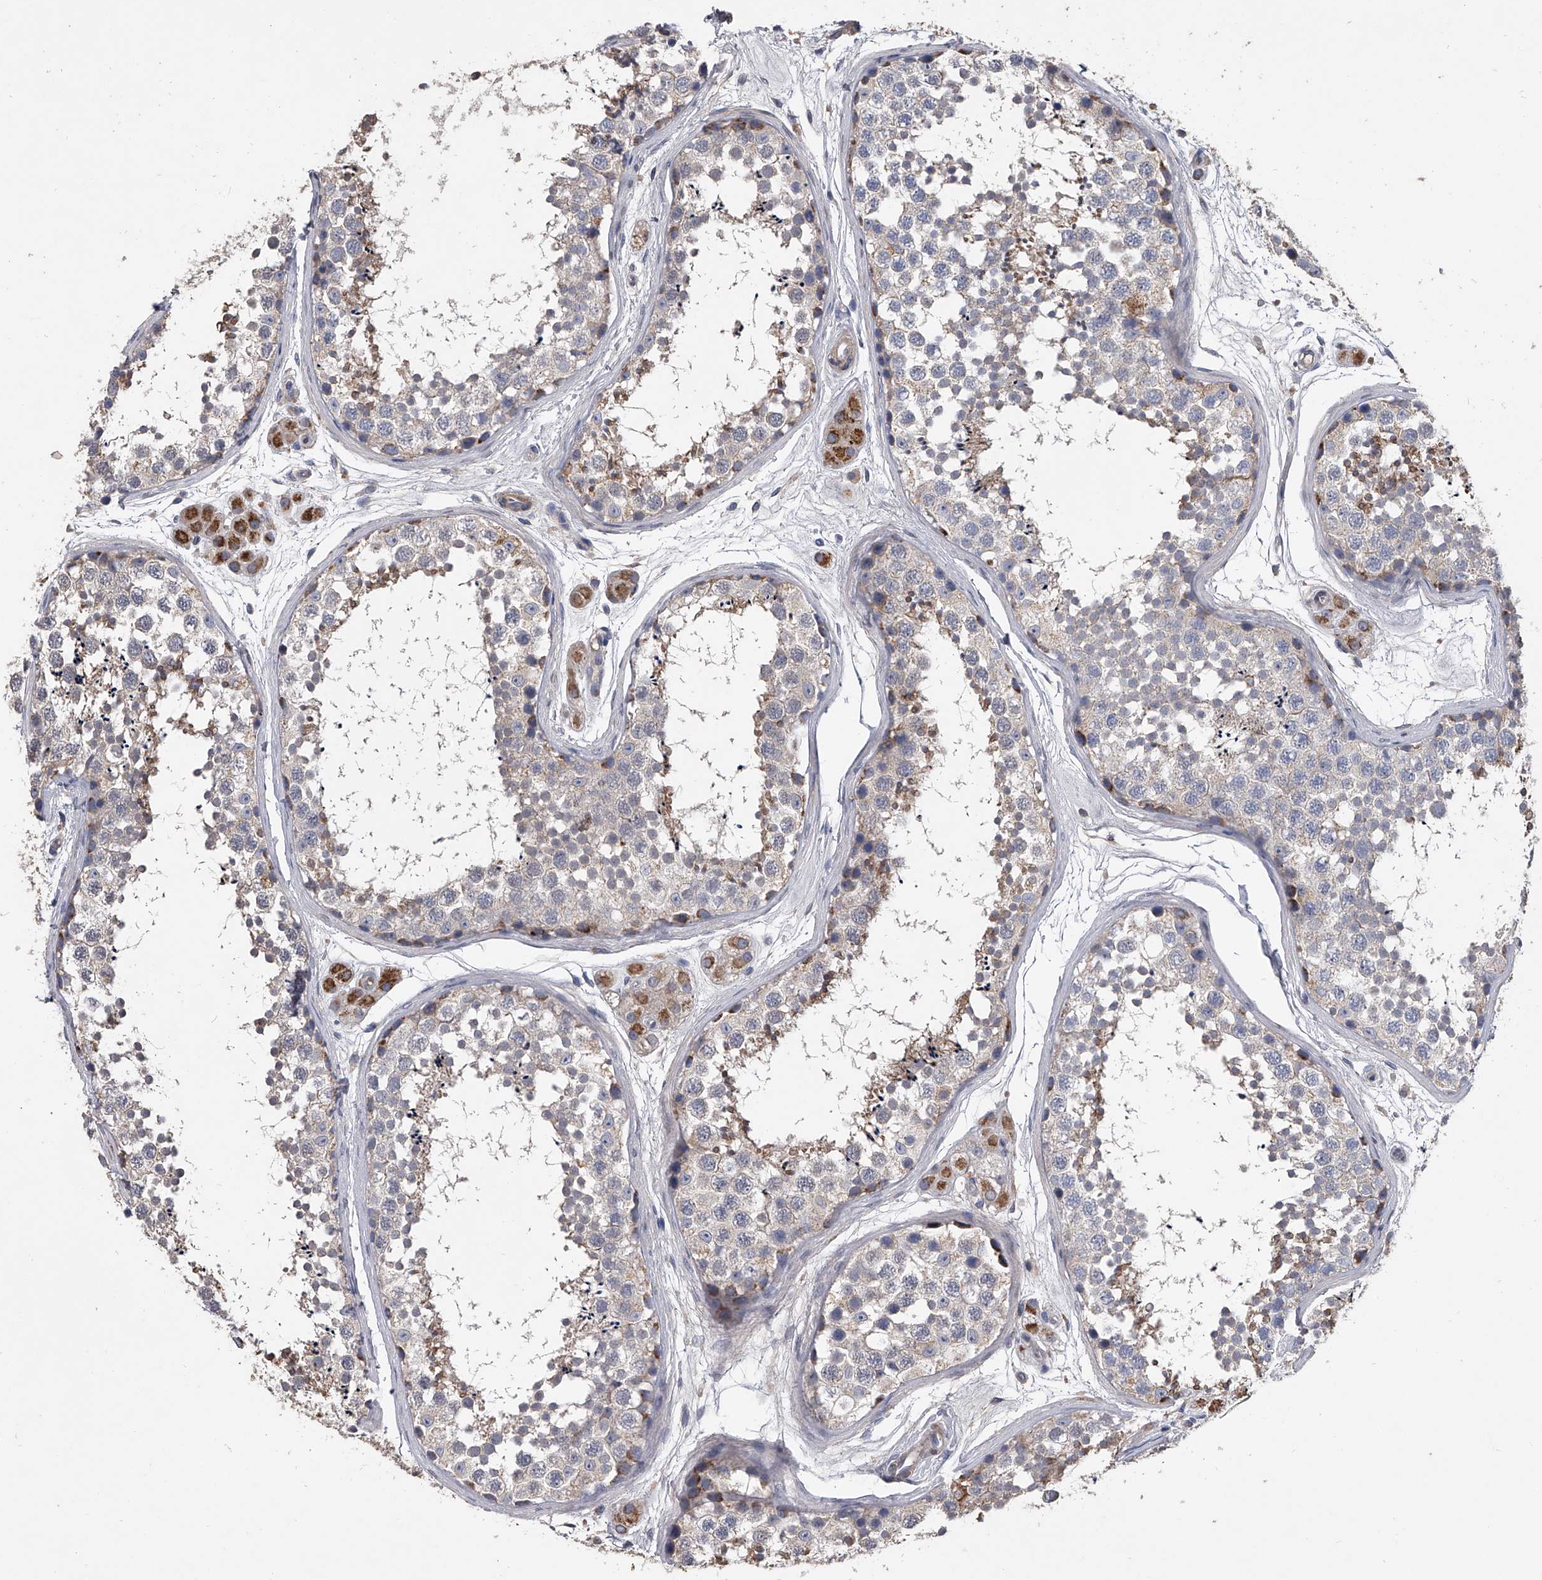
{"staining": {"intensity": "moderate", "quantity": "<25%", "location": "cytoplasmic/membranous"}, "tissue": "testis", "cell_type": "Cells in seminiferous ducts", "image_type": "normal", "snomed": [{"axis": "morphology", "description": "Normal tissue, NOS"}, {"axis": "topography", "description": "Testis"}], "caption": "This image shows IHC staining of unremarkable human testis, with low moderate cytoplasmic/membranous expression in approximately <25% of cells in seminiferous ducts.", "gene": "NRP1", "patient": {"sex": "male", "age": 56}}